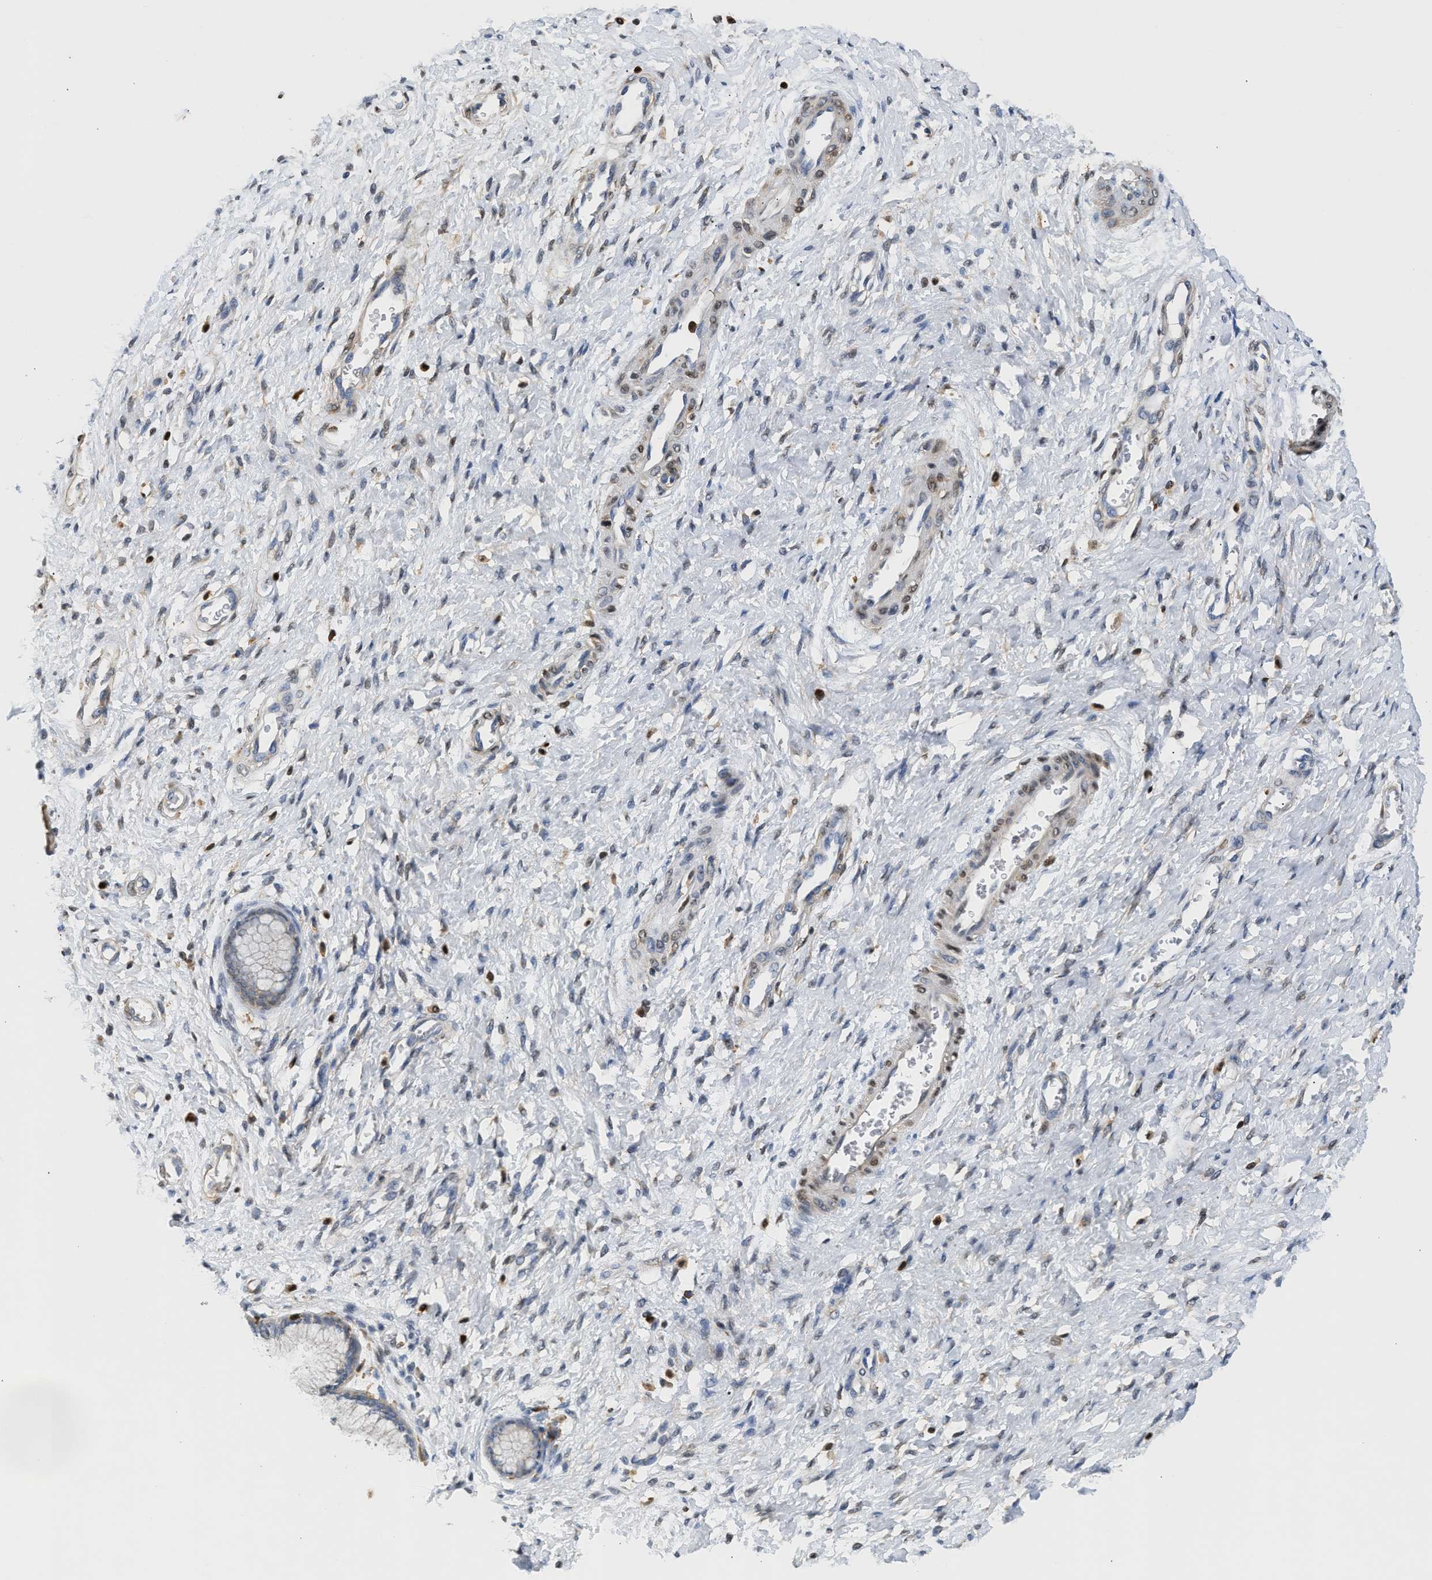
{"staining": {"intensity": "negative", "quantity": "none", "location": "none"}, "tissue": "cervix", "cell_type": "Glandular cells", "image_type": "normal", "snomed": [{"axis": "morphology", "description": "Normal tissue, NOS"}, {"axis": "topography", "description": "Cervix"}], "caption": "Normal cervix was stained to show a protein in brown. There is no significant positivity in glandular cells. The staining is performed using DAB brown chromogen with nuclei counter-stained in using hematoxylin.", "gene": "SLIT2", "patient": {"sex": "female", "age": 55}}